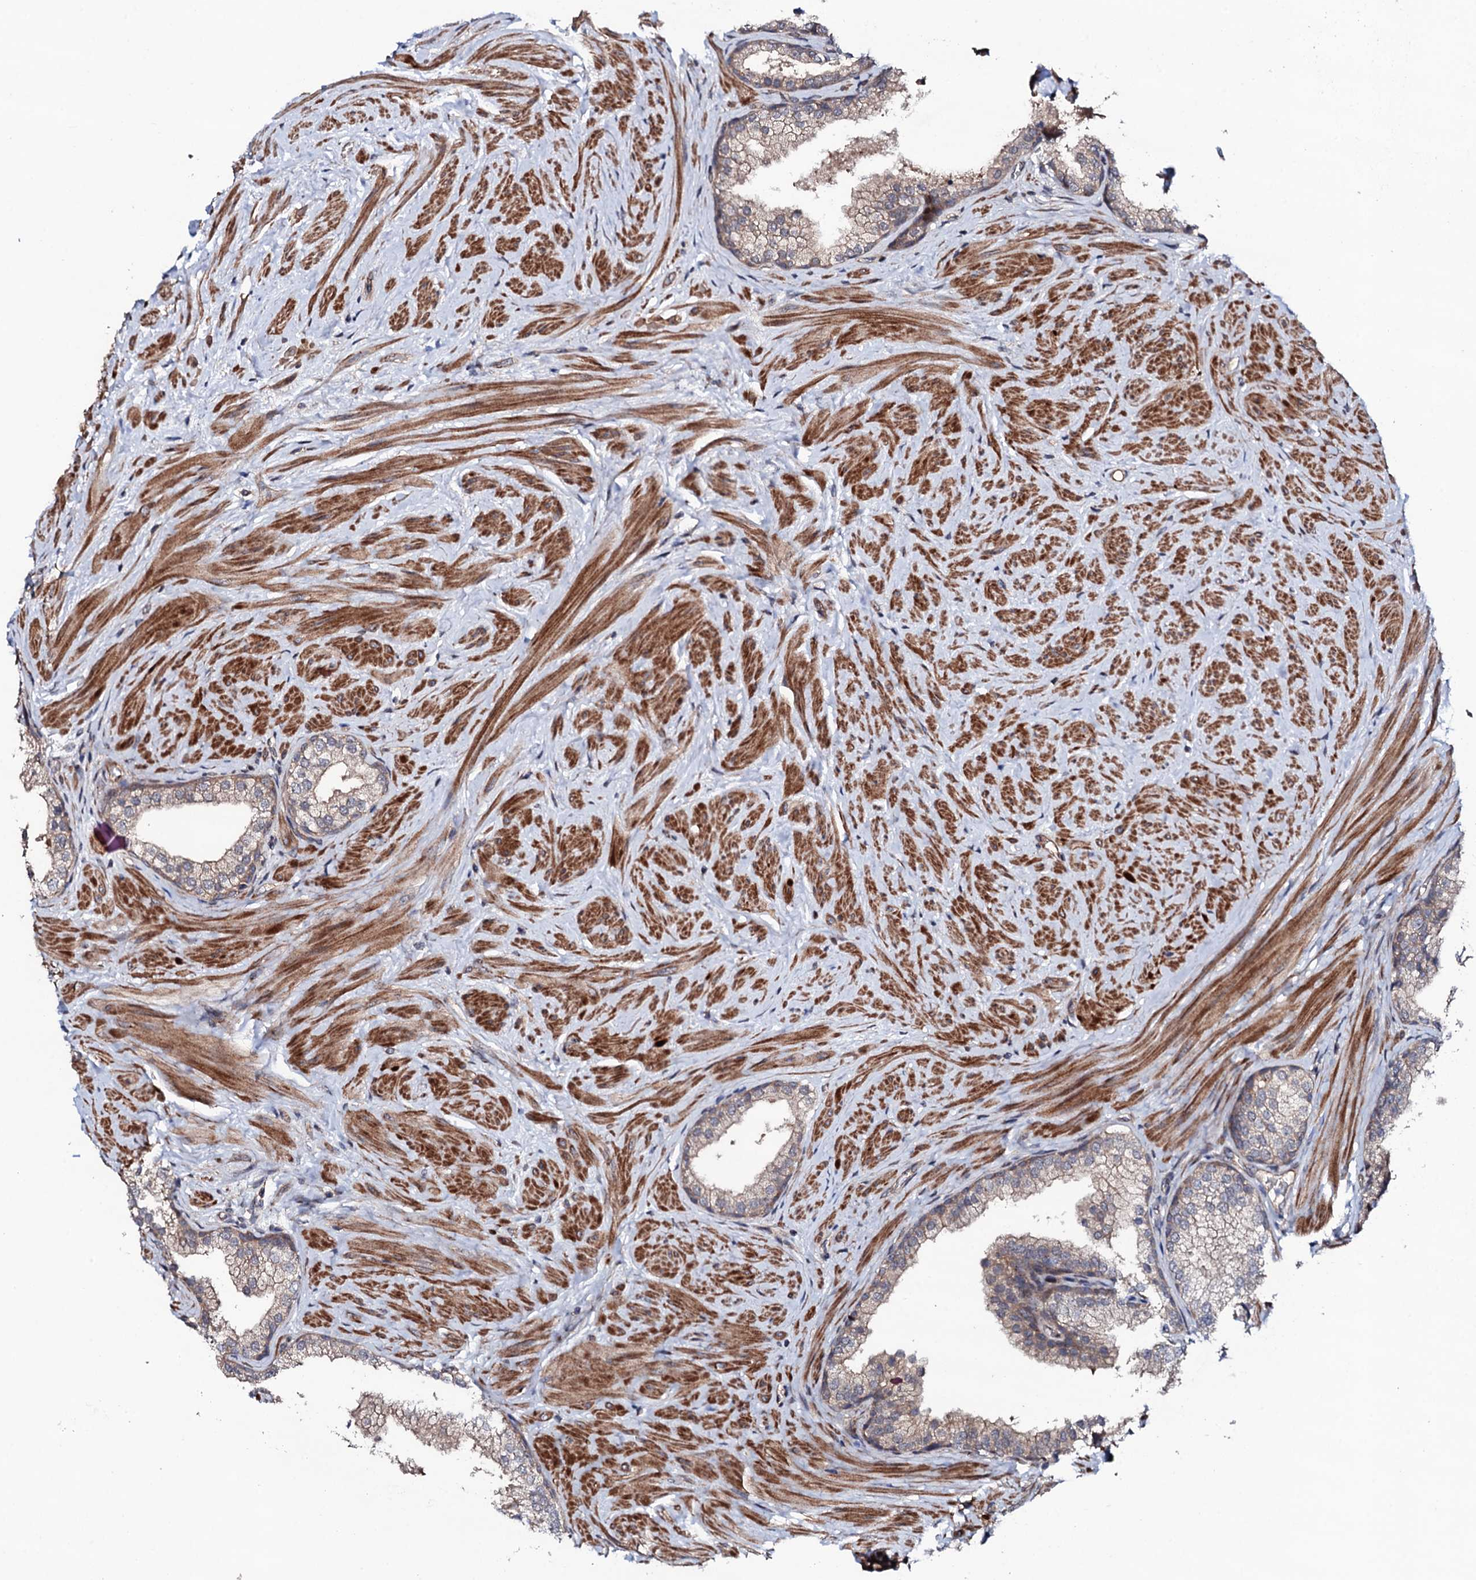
{"staining": {"intensity": "weak", "quantity": "<25%", "location": "cytoplasmic/membranous"}, "tissue": "prostate", "cell_type": "Glandular cells", "image_type": "normal", "snomed": [{"axis": "morphology", "description": "Normal tissue, NOS"}, {"axis": "topography", "description": "Prostate"}], "caption": "DAB (3,3'-diaminobenzidine) immunohistochemical staining of unremarkable human prostate demonstrates no significant staining in glandular cells. (IHC, brightfield microscopy, high magnification).", "gene": "CIAO2A", "patient": {"sex": "male", "age": 48}}